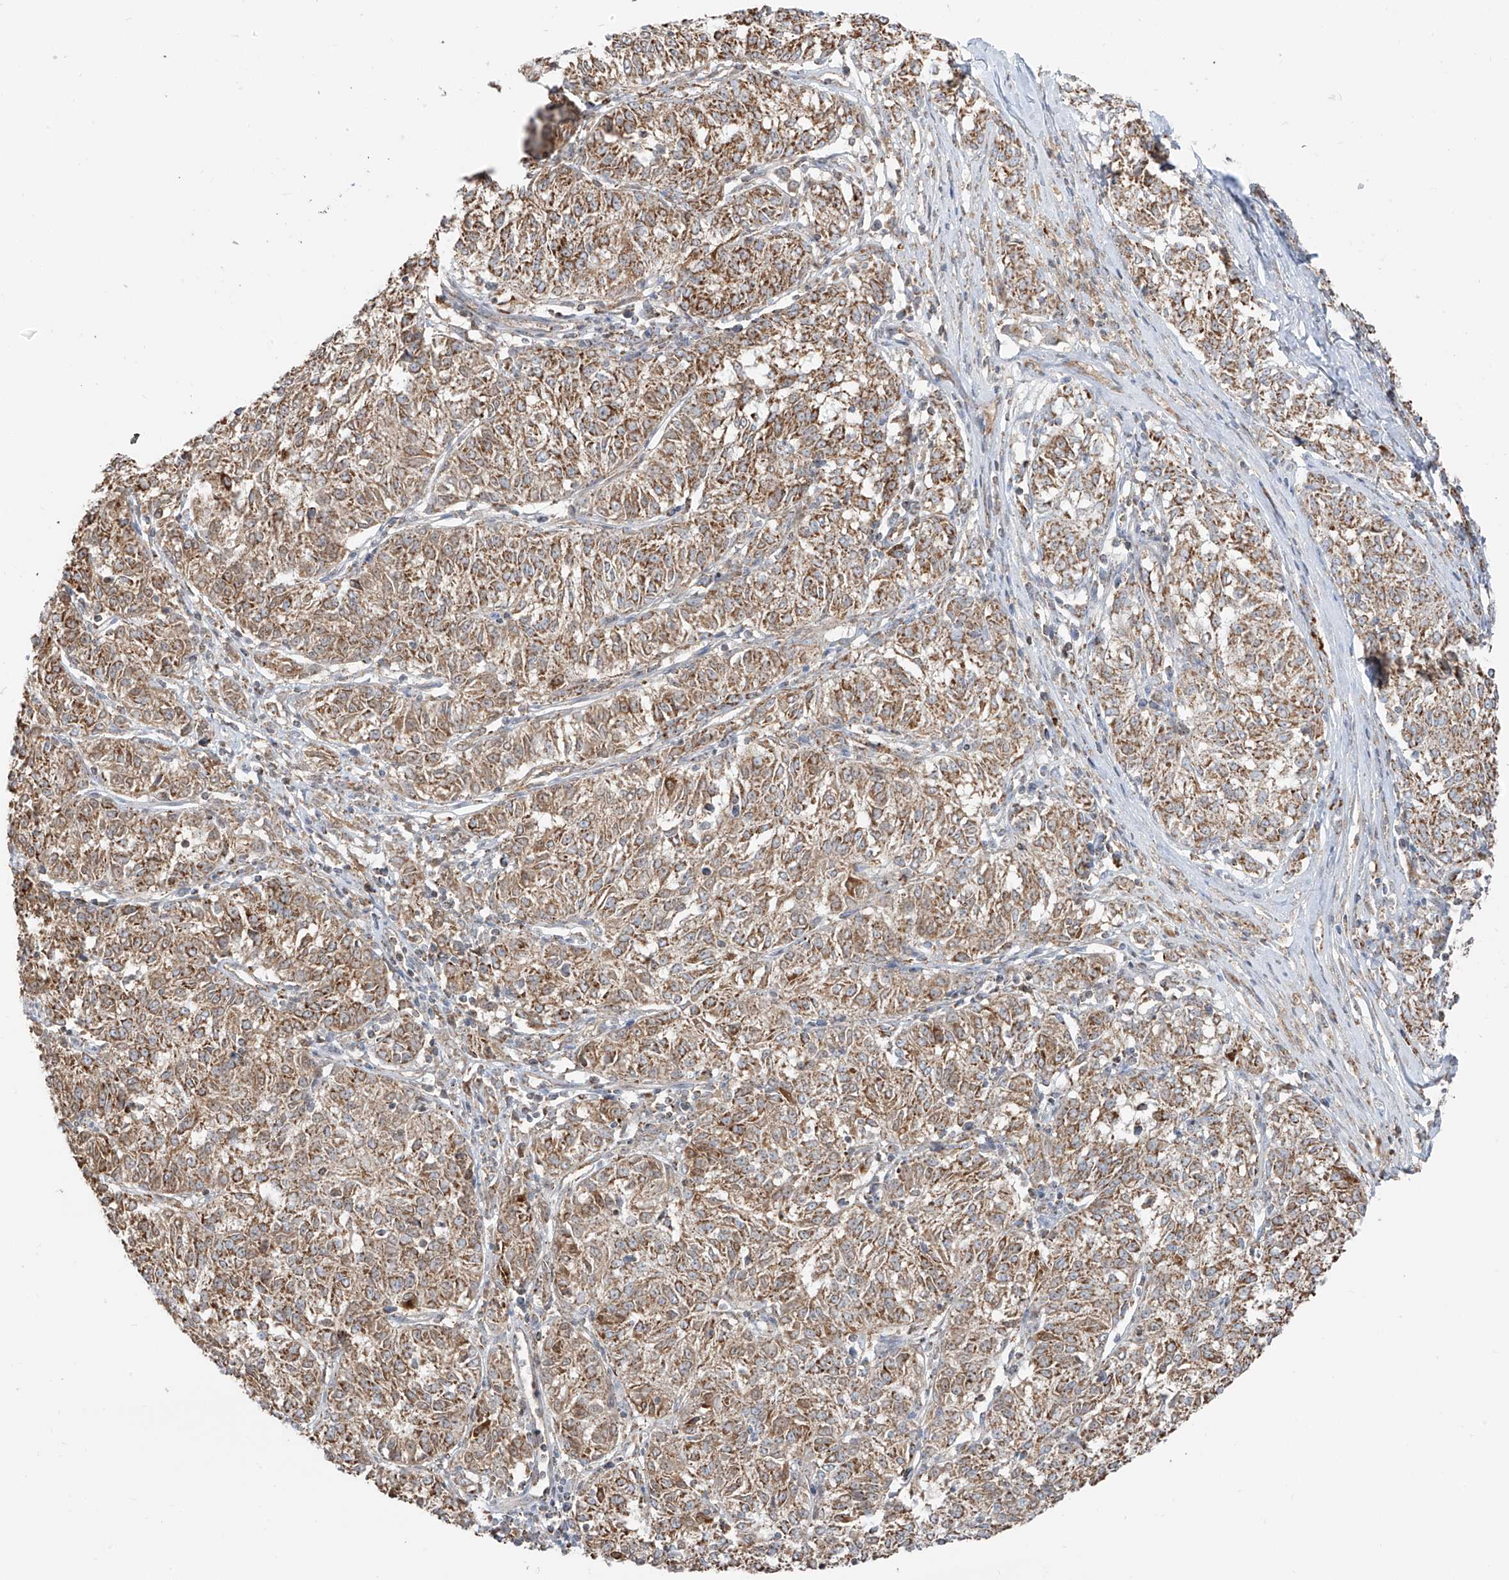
{"staining": {"intensity": "moderate", "quantity": ">75%", "location": "cytoplasmic/membranous"}, "tissue": "melanoma", "cell_type": "Tumor cells", "image_type": "cancer", "snomed": [{"axis": "morphology", "description": "Malignant melanoma, NOS"}, {"axis": "topography", "description": "Skin"}], "caption": "Brown immunohistochemical staining in malignant melanoma displays moderate cytoplasmic/membranous staining in approximately >75% of tumor cells.", "gene": "ETHE1", "patient": {"sex": "female", "age": 72}}